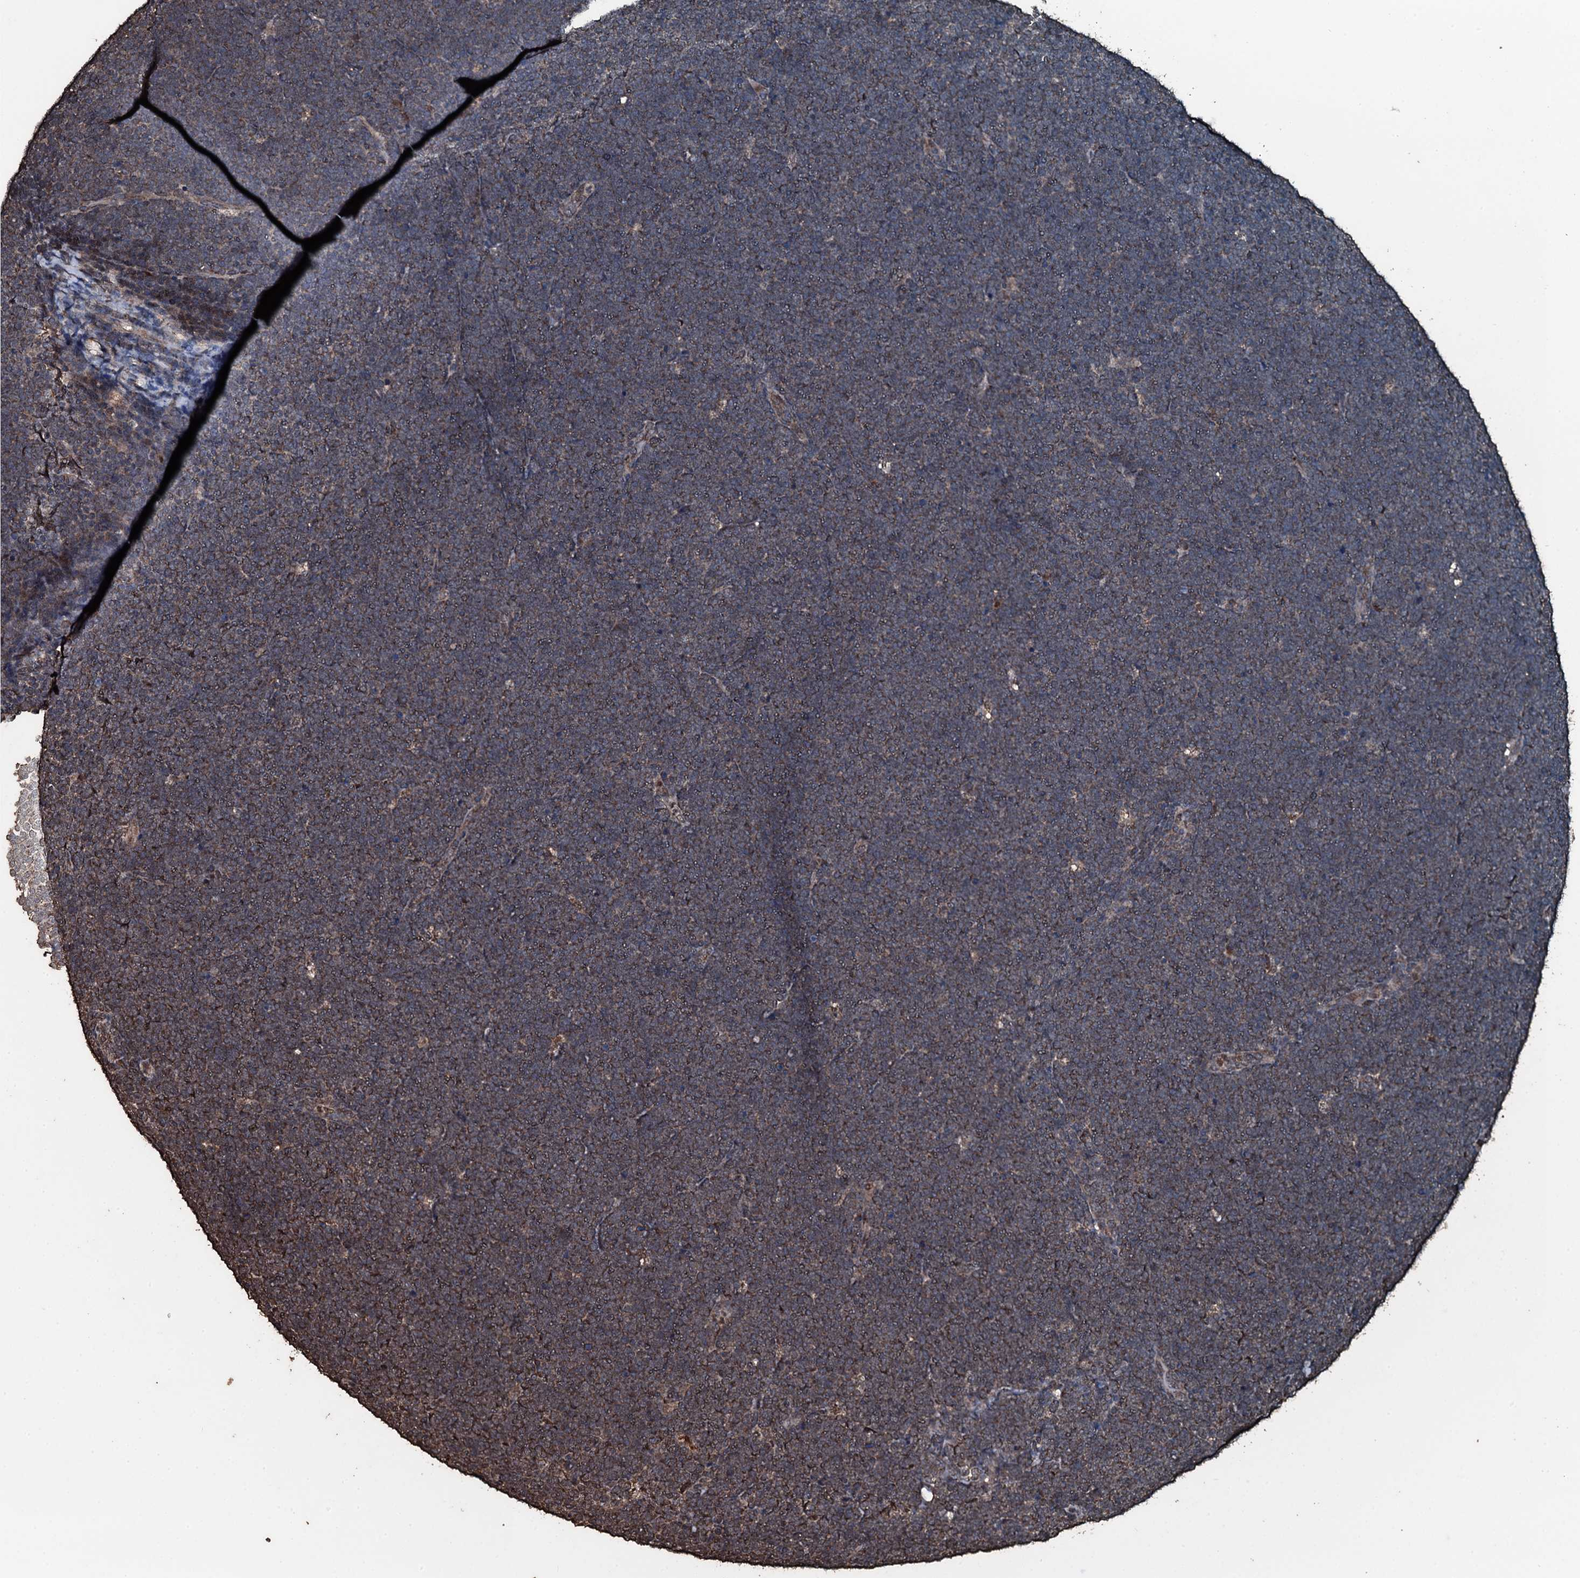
{"staining": {"intensity": "weak", "quantity": "25%-75%", "location": "cytoplasmic/membranous"}, "tissue": "lymphoma", "cell_type": "Tumor cells", "image_type": "cancer", "snomed": [{"axis": "morphology", "description": "Malignant lymphoma, non-Hodgkin's type, High grade"}, {"axis": "topography", "description": "Lymph node"}], "caption": "A high-resolution histopathology image shows immunohistochemistry (IHC) staining of malignant lymphoma, non-Hodgkin's type (high-grade), which demonstrates weak cytoplasmic/membranous positivity in about 25%-75% of tumor cells. The protein of interest is stained brown, and the nuclei are stained in blue (DAB IHC with brightfield microscopy, high magnification).", "gene": "FAAP24", "patient": {"sex": "male", "age": 13}}